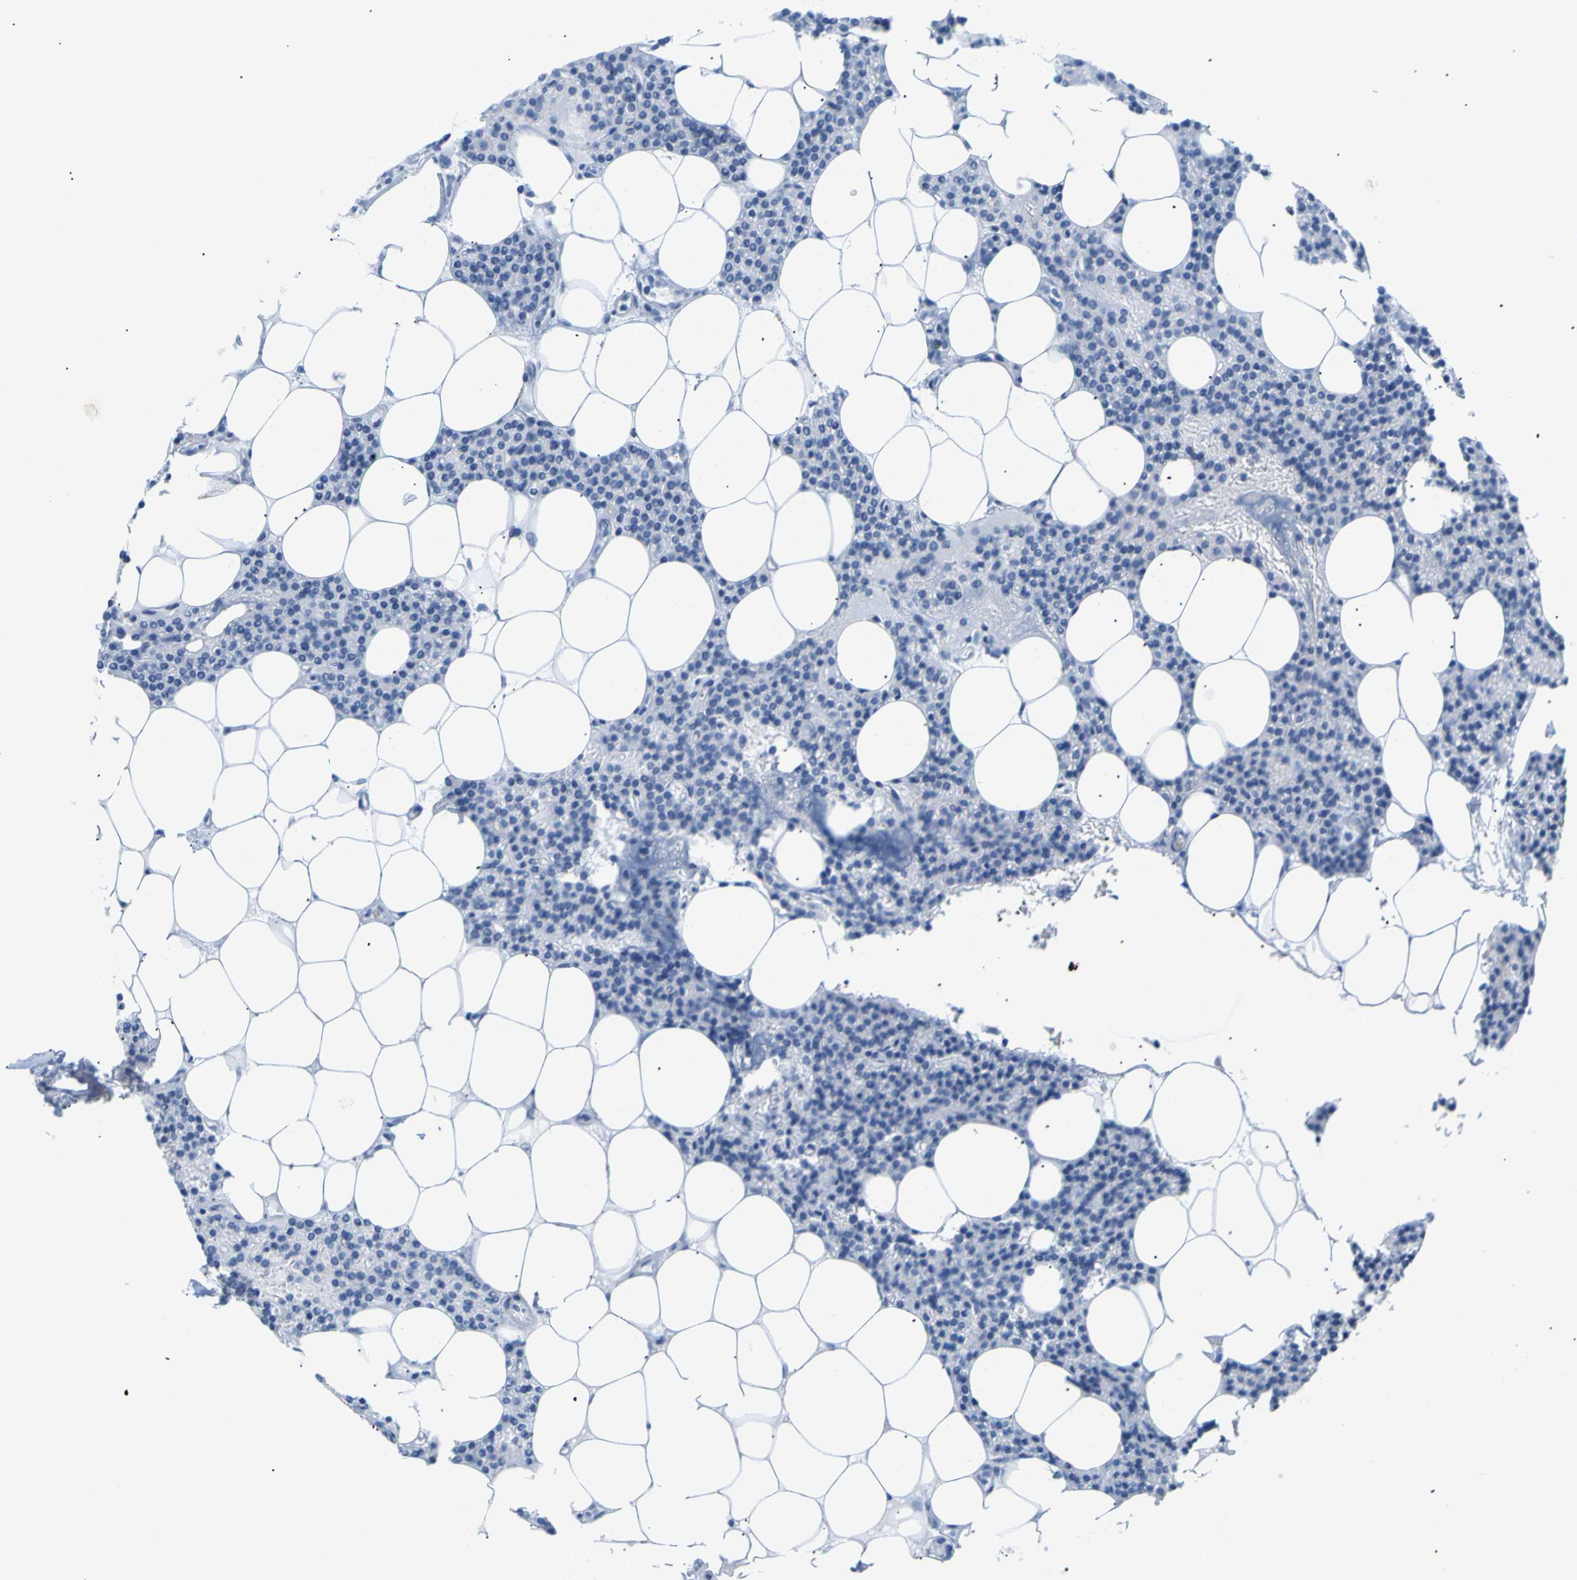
{"staining": {"intensity": "negative", "quantity": "none", "location": "none"}, "tissue": "parathyroid gland", "cell_type": "Glandular cells", "image_type": "normal", "snomed": [{"axis": "morphology", "description": "Normal tissue, NOS"}, {"axis": "morphology", "description": "Adenoma, NOS"}, {"axis": "topography", "description": "Parathyroid gland"}], "caption": "The image displays no staining of glandular cells in unremarkable parathyroid gland. Nuclei are stained in blue.", "gene": "OPN1SW", "patient": {"sex": "female", "age": 51}}